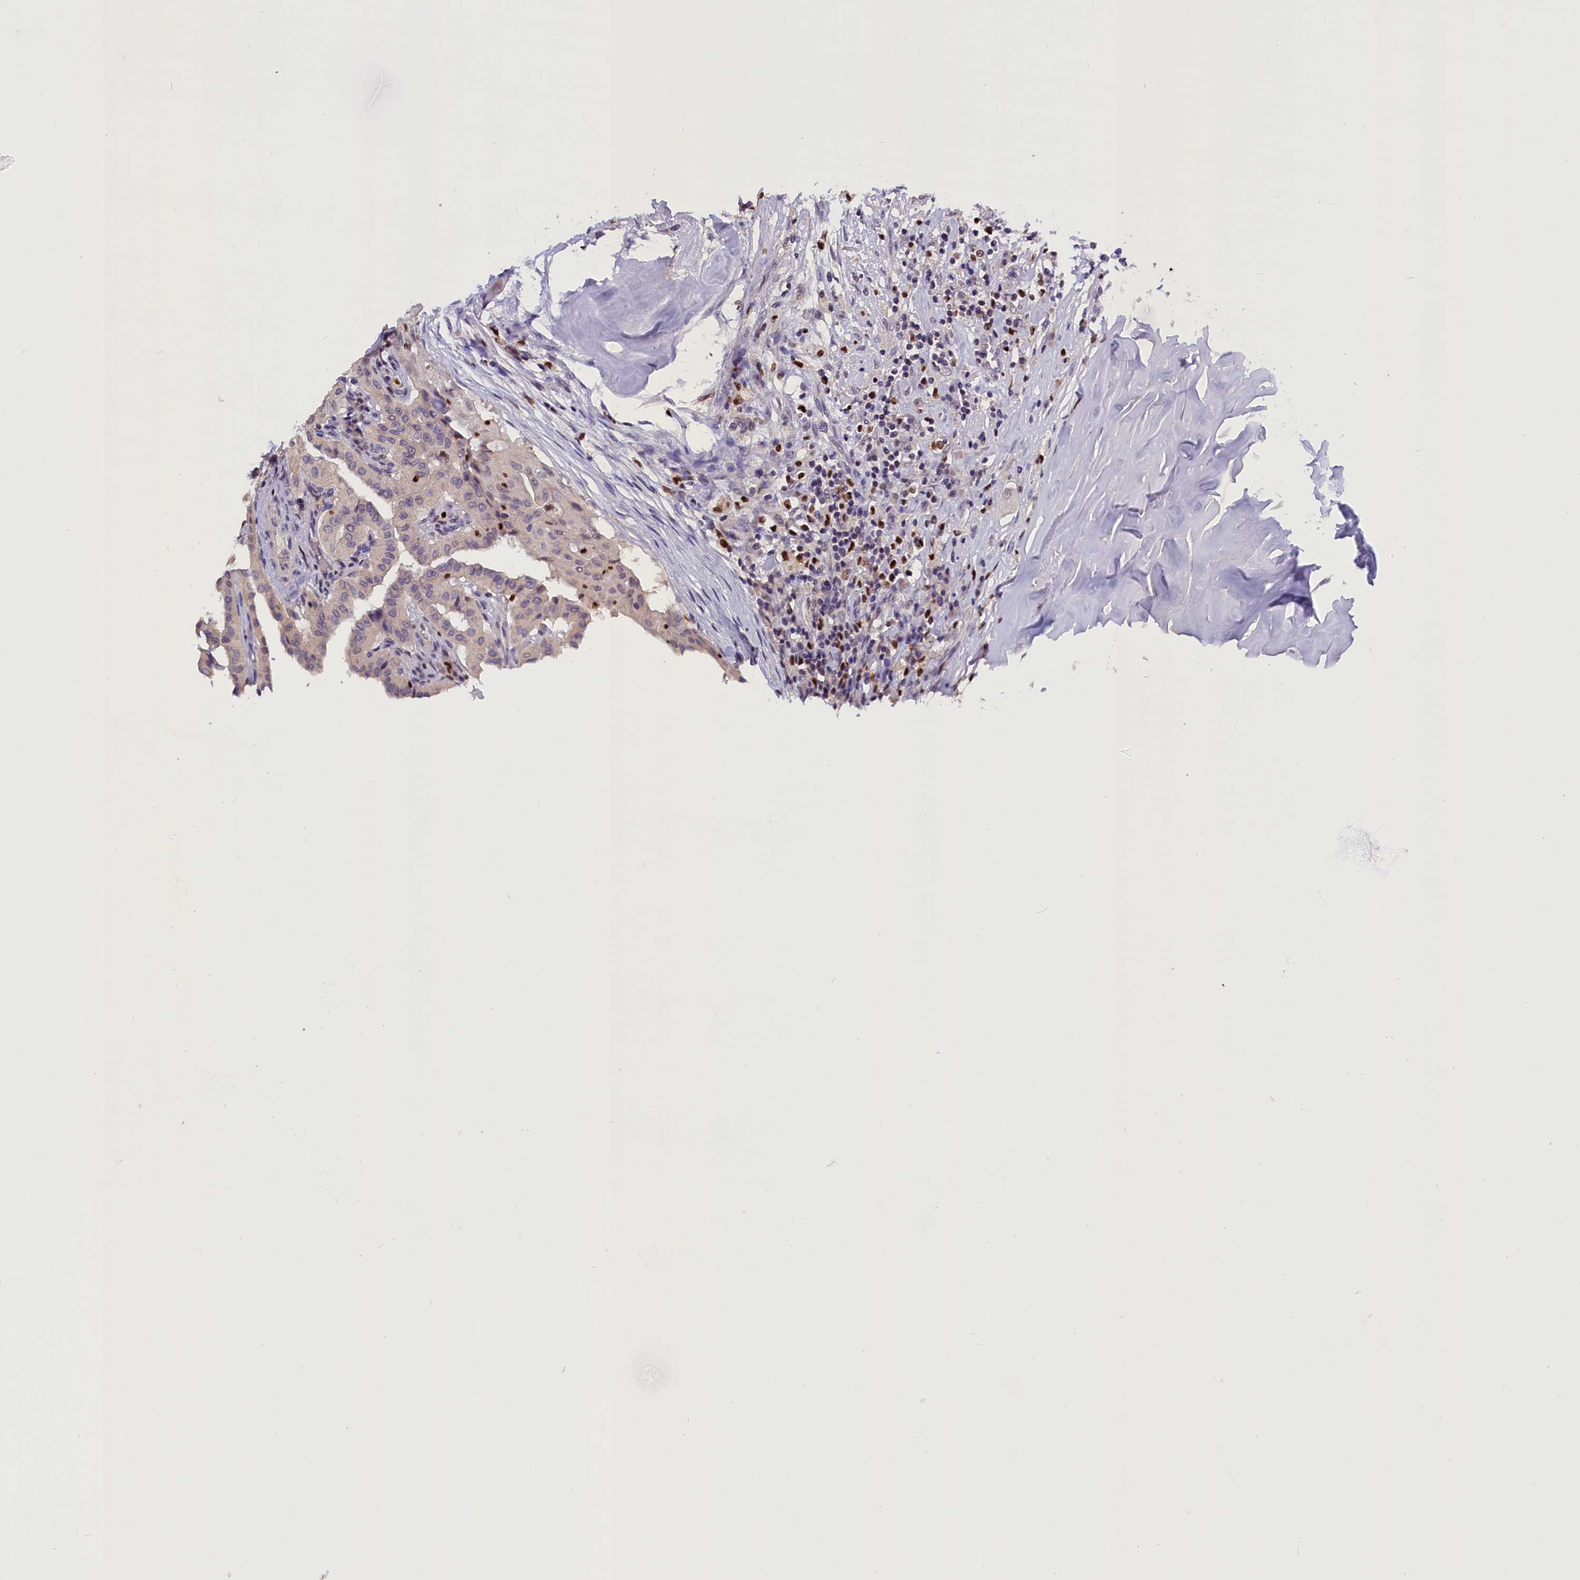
{"staining": {"intensity": "negative", "quantity": "none", "location": "none"}, "tissue": "thyroid cancer", "cell_type": "Tumor cells", "image_type": "cancer", "snomed": [{"axis": "morphology", "description": "Papillary adenocarcinoma, NOS"}, {"axis": "topography", "description": "Thyroid gland"}], "caption": "Protein analysis of thyroid papillary adenocarcinoma exhibits no significant expression in tumor cells. The staining was performed using DAB (3,3'-diaminobenzidine) to visualize the protein expression in brown, while the nuclei were stained in blue with hematoxylin (Magnification: 20x).", "gene": "BTBD9", "patient": {"sex": "female", "age": 59}}